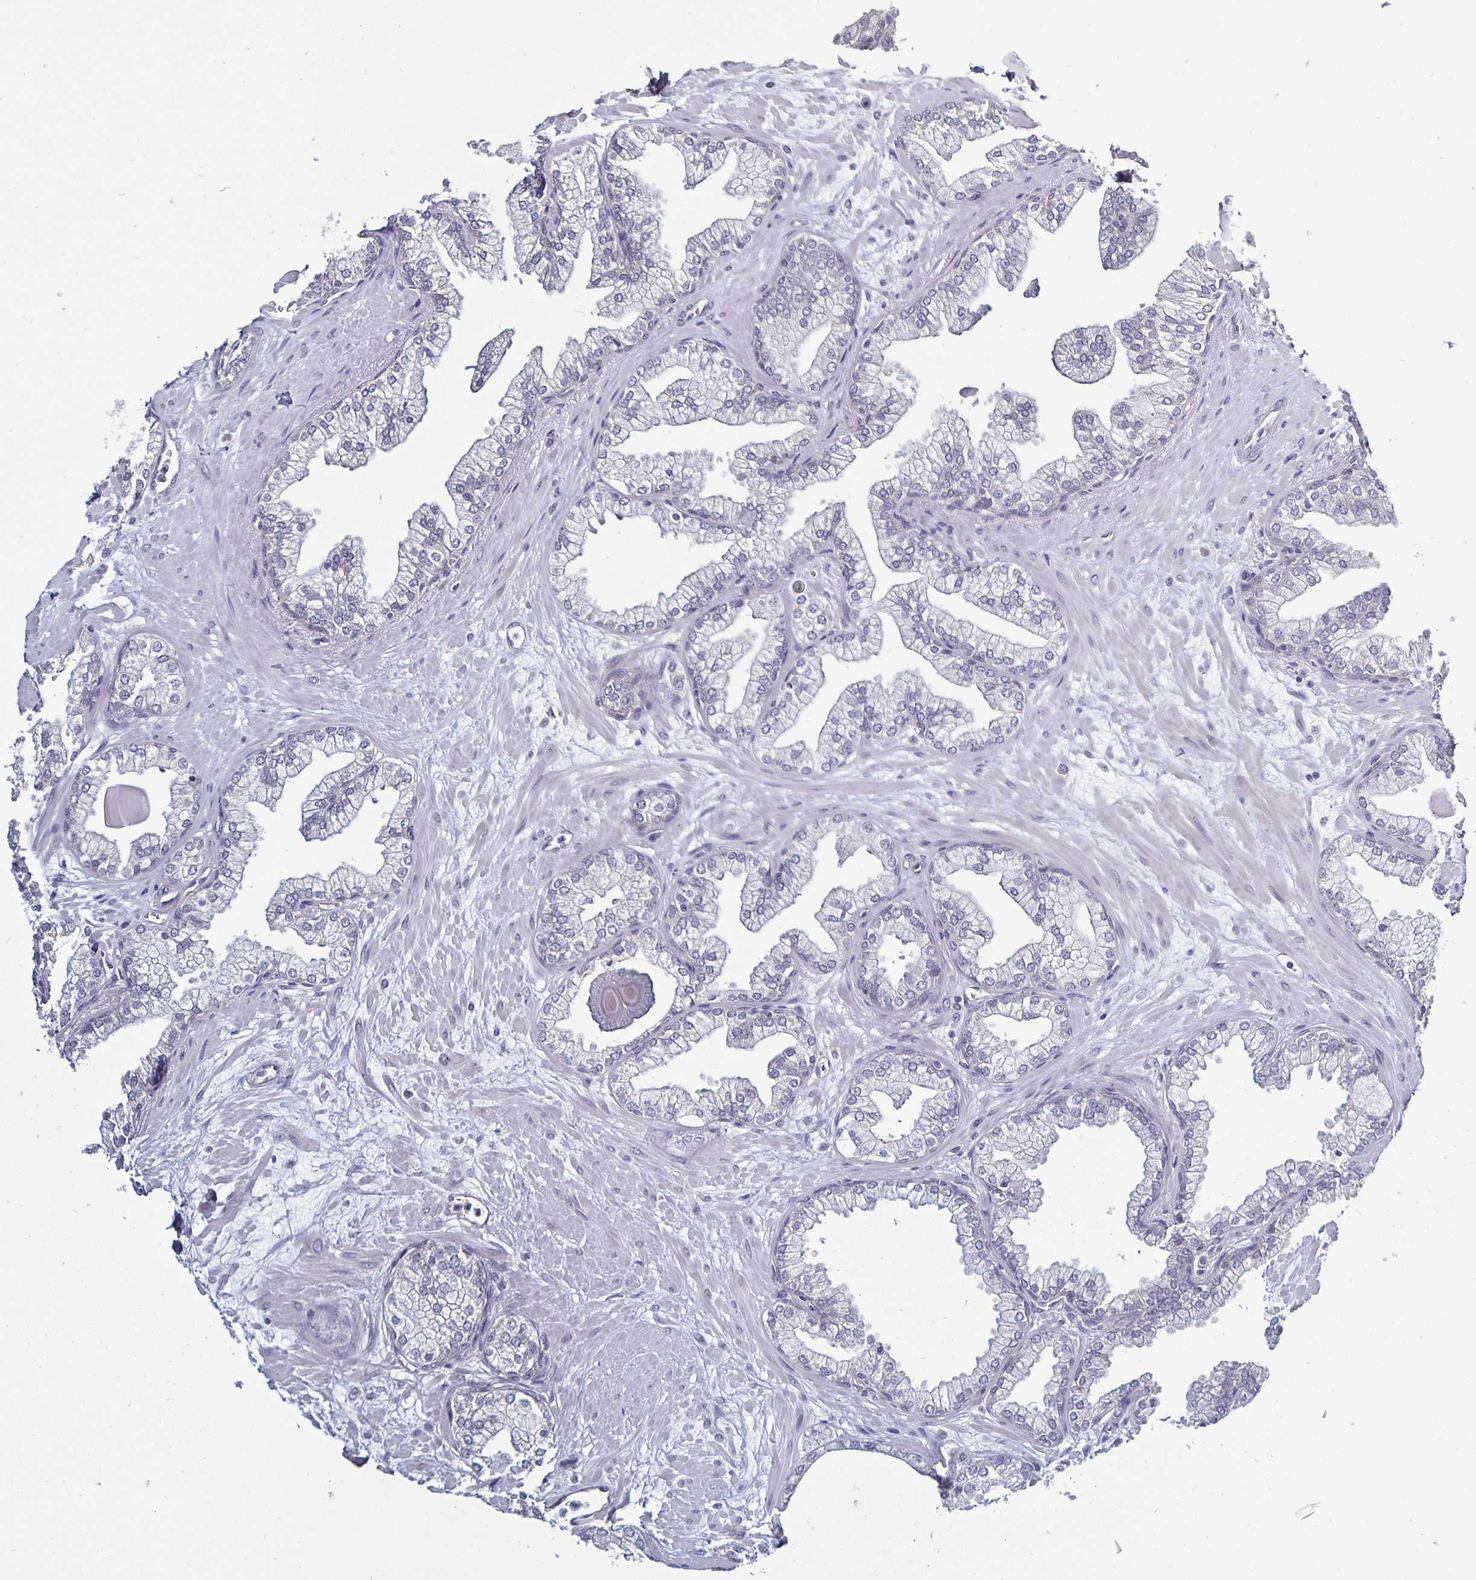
{"staining": {"intensity": "negative", "quantity": "none", "location": "none"}, "tissue": "prostate", "cell_type": "Glandular cells", "image_type": "normal", "snomed": [{"axis": "morphology", "description": "Normal tissue, NOS"}, {"axis": "topography", "description": "Prostate"}, {"axis": "topography", "description": "Peripheral nerve tissue"}], "caption": "A high-resolution photomicrograph shows IHC staining of benign prostate, which exhibits no significant staining in glandular cells.", "gene": "PLCB3", "patient": {"sex": "male", "age": 61}}